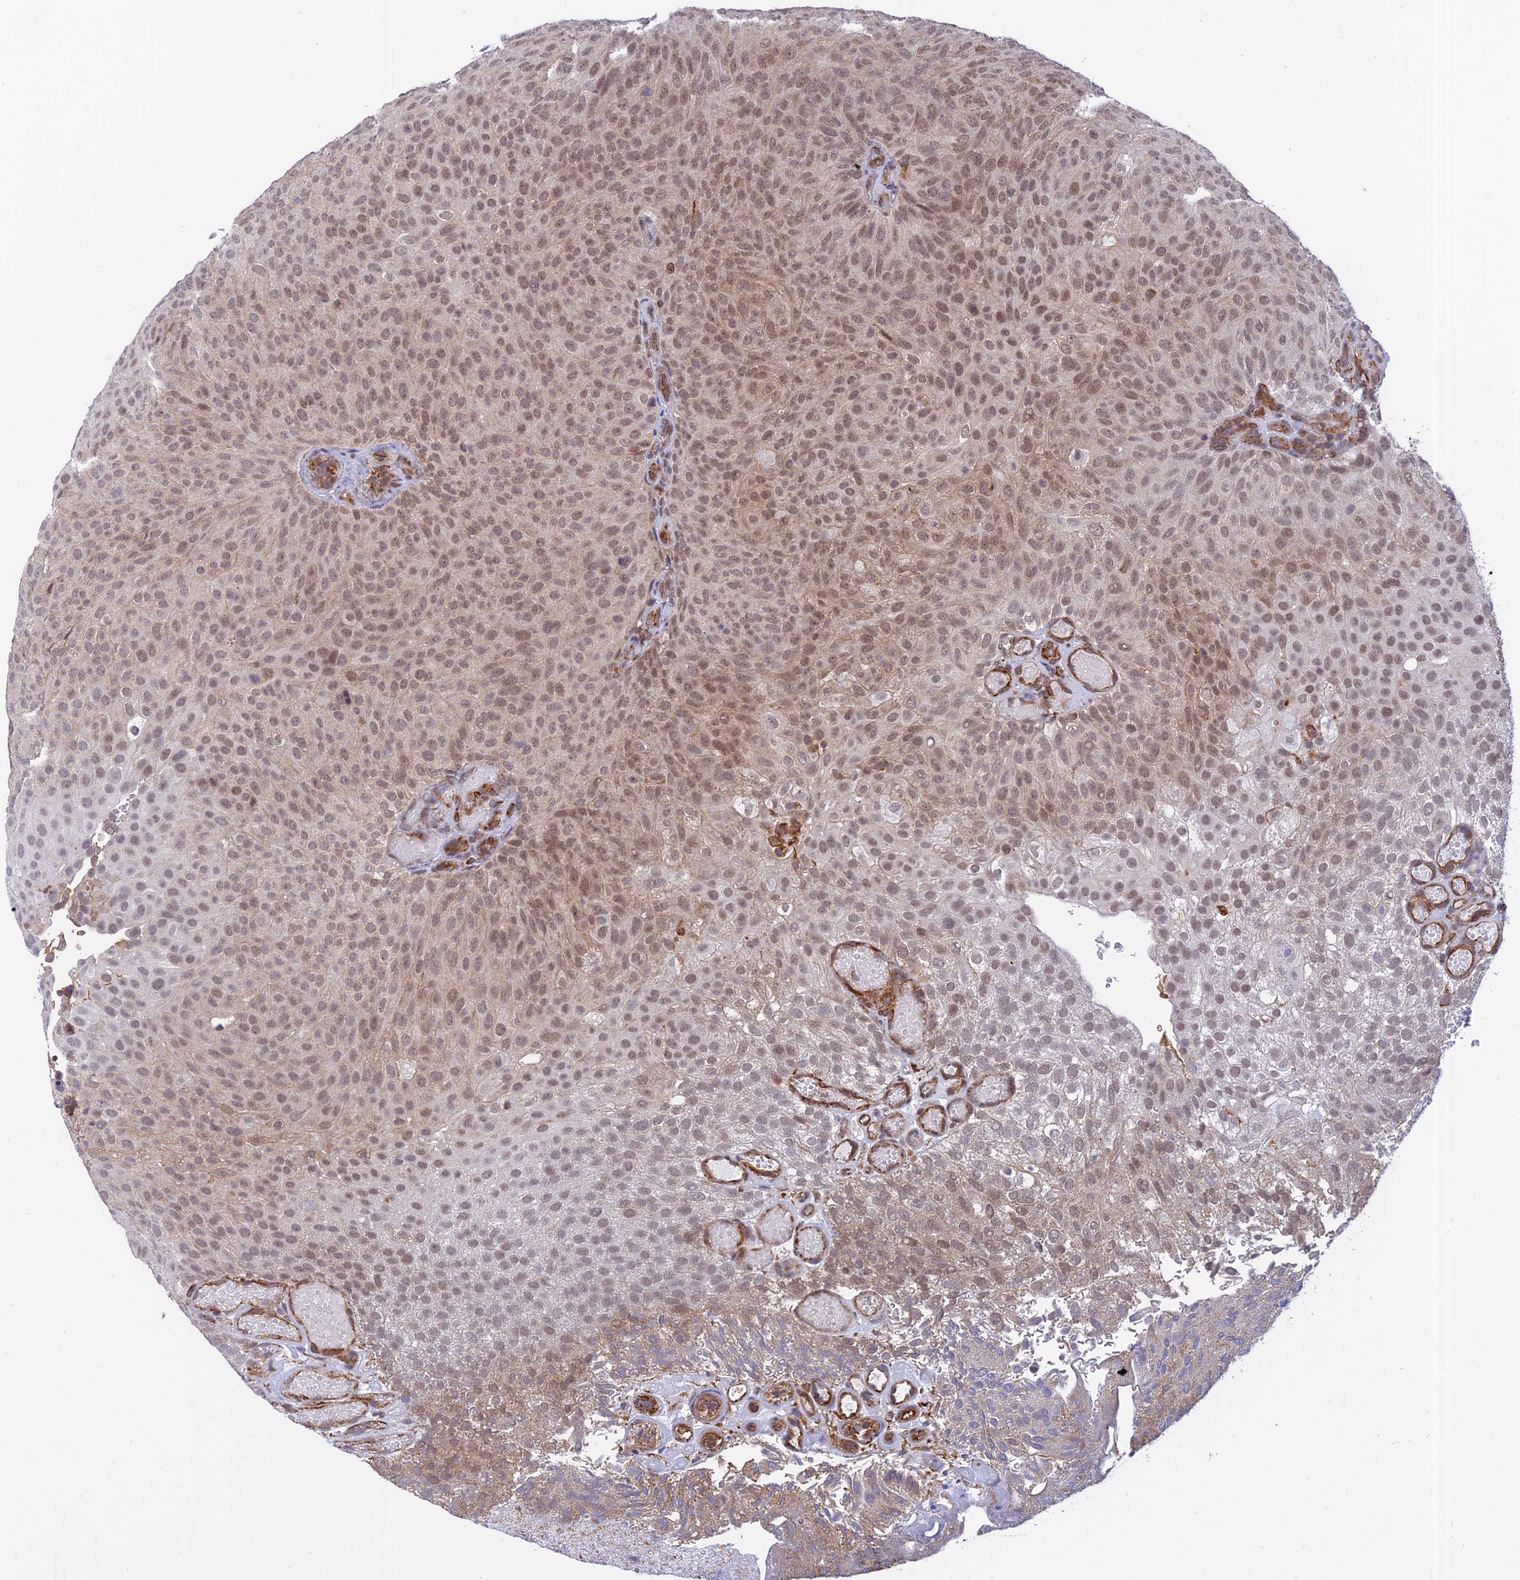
{"staining": {"intensity": "moderate", "quantity": ">75%", "location": "nuclear"}, "tissue": "urothelial cancer", "cell_type": "Tumor cells", "image_type": "cancer", "snomed": [{"axis": "morphology", "description": "Urothelial carcinoma, Low grade"}, {"axis": "topography", "description": "Urinary bladder"}], "caption": "A brown stain labels moderate nuclear staining of a protein in low-grade urothelial carcinoma tumor cells.", "gene": "PAGR1", "patient": {"sex": "male", "age": 78}}